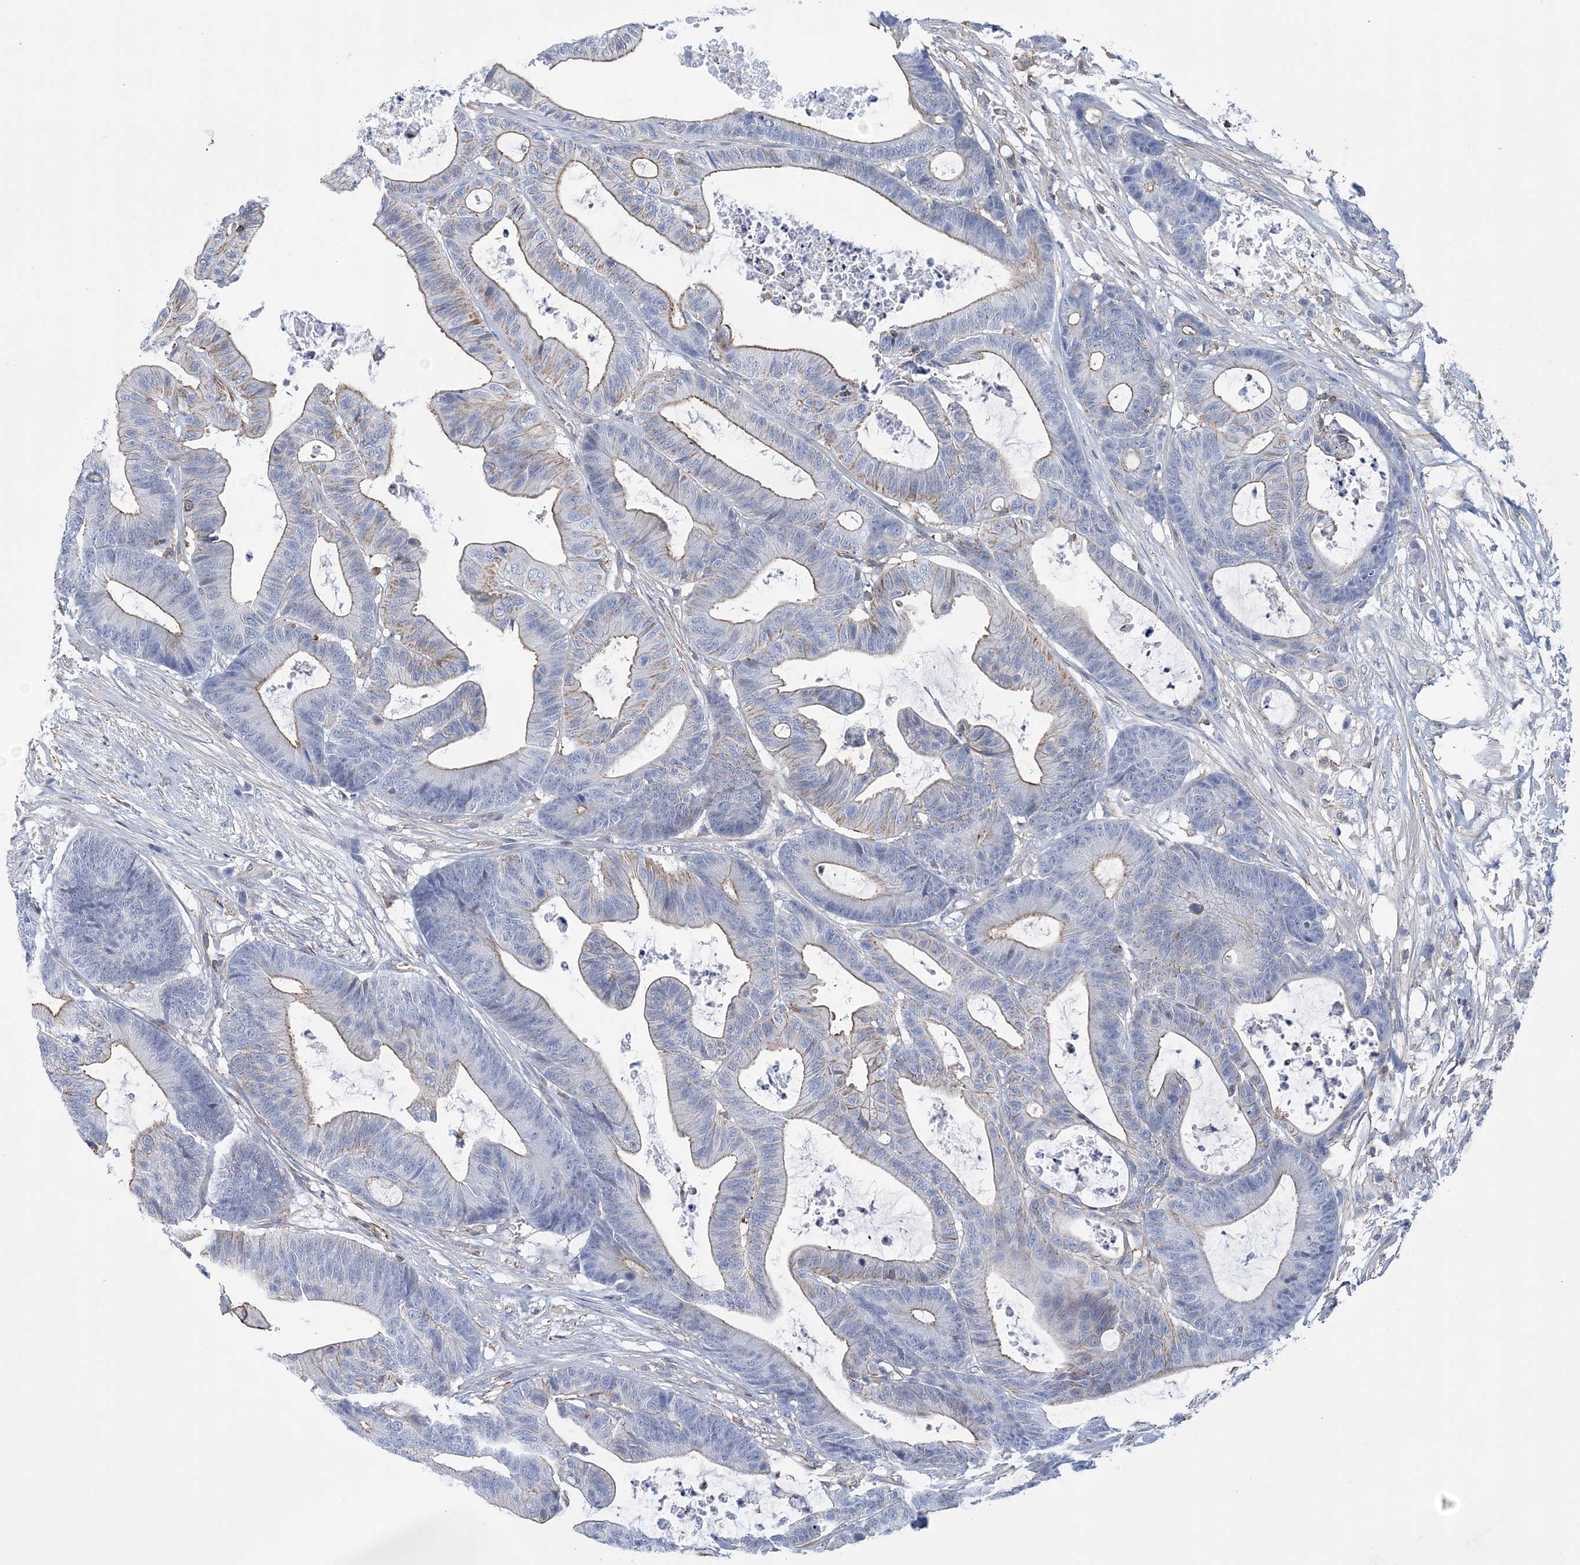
{"staining": {"intensity": "moderate", "quantity": "25%-75%", "location": "cytoplasmic/membranous"}, "tissue": "colorectal cancer", "cell_type": "Tumor cells", "image_type": "cancer", "snomed": [{"axis": "morphology", "description": "Adenocarcinoma, NOS"}, {"axis": "topography", "description": "Colon"}], "caption": "The immunohistochemical stain labels moderate cytoplasmic/membranous positivity in tumor cells of colorectal adenocarcinoma tissue. The staining was performed using DAB to visualize the protein expression in brown, while the nuclei were stained in blue with hematoxylin (Magnification: 20x).", "gene": "C11orf21", "patient": {"sex": "female", "age": 84}}